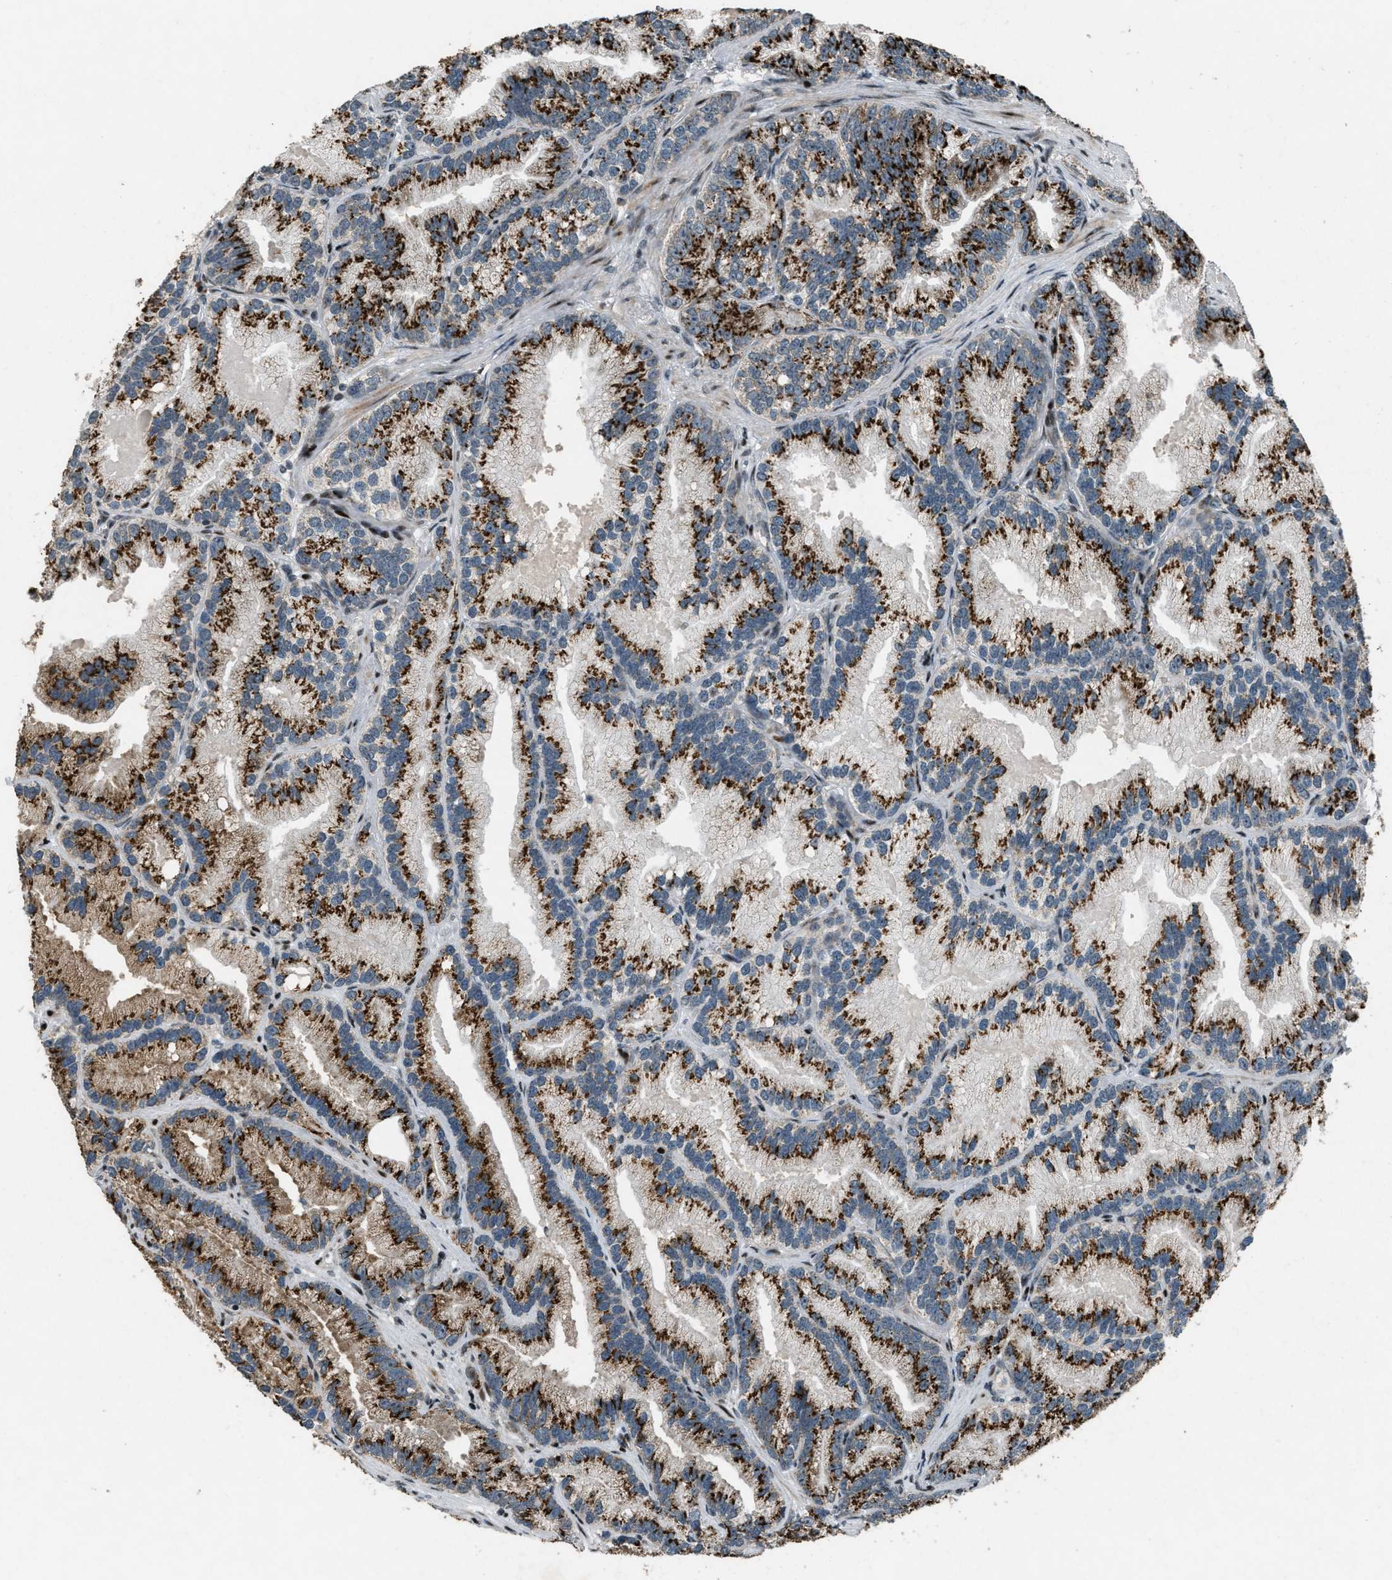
{"staining": {"intensity": "strong", "quantity": ">75%", "location": "cytoplasmic/membranous"}, "tissue": "prostate cancer", "cell_type": "Tumor cells", "image_type": "cancer", "snomed": [{"axis": "morphology", "description": "Adenocarcinoma, Low grade"}, {"axis": "topography", "description": "Prostate"}], "caption": "Human prostate cancer (low-grade adenocarcinoma) stained with a protein marker exhibits strong staining in tumor cells.", "gene": "GPC6", "patient": {"sex": "male", "age": 89}}